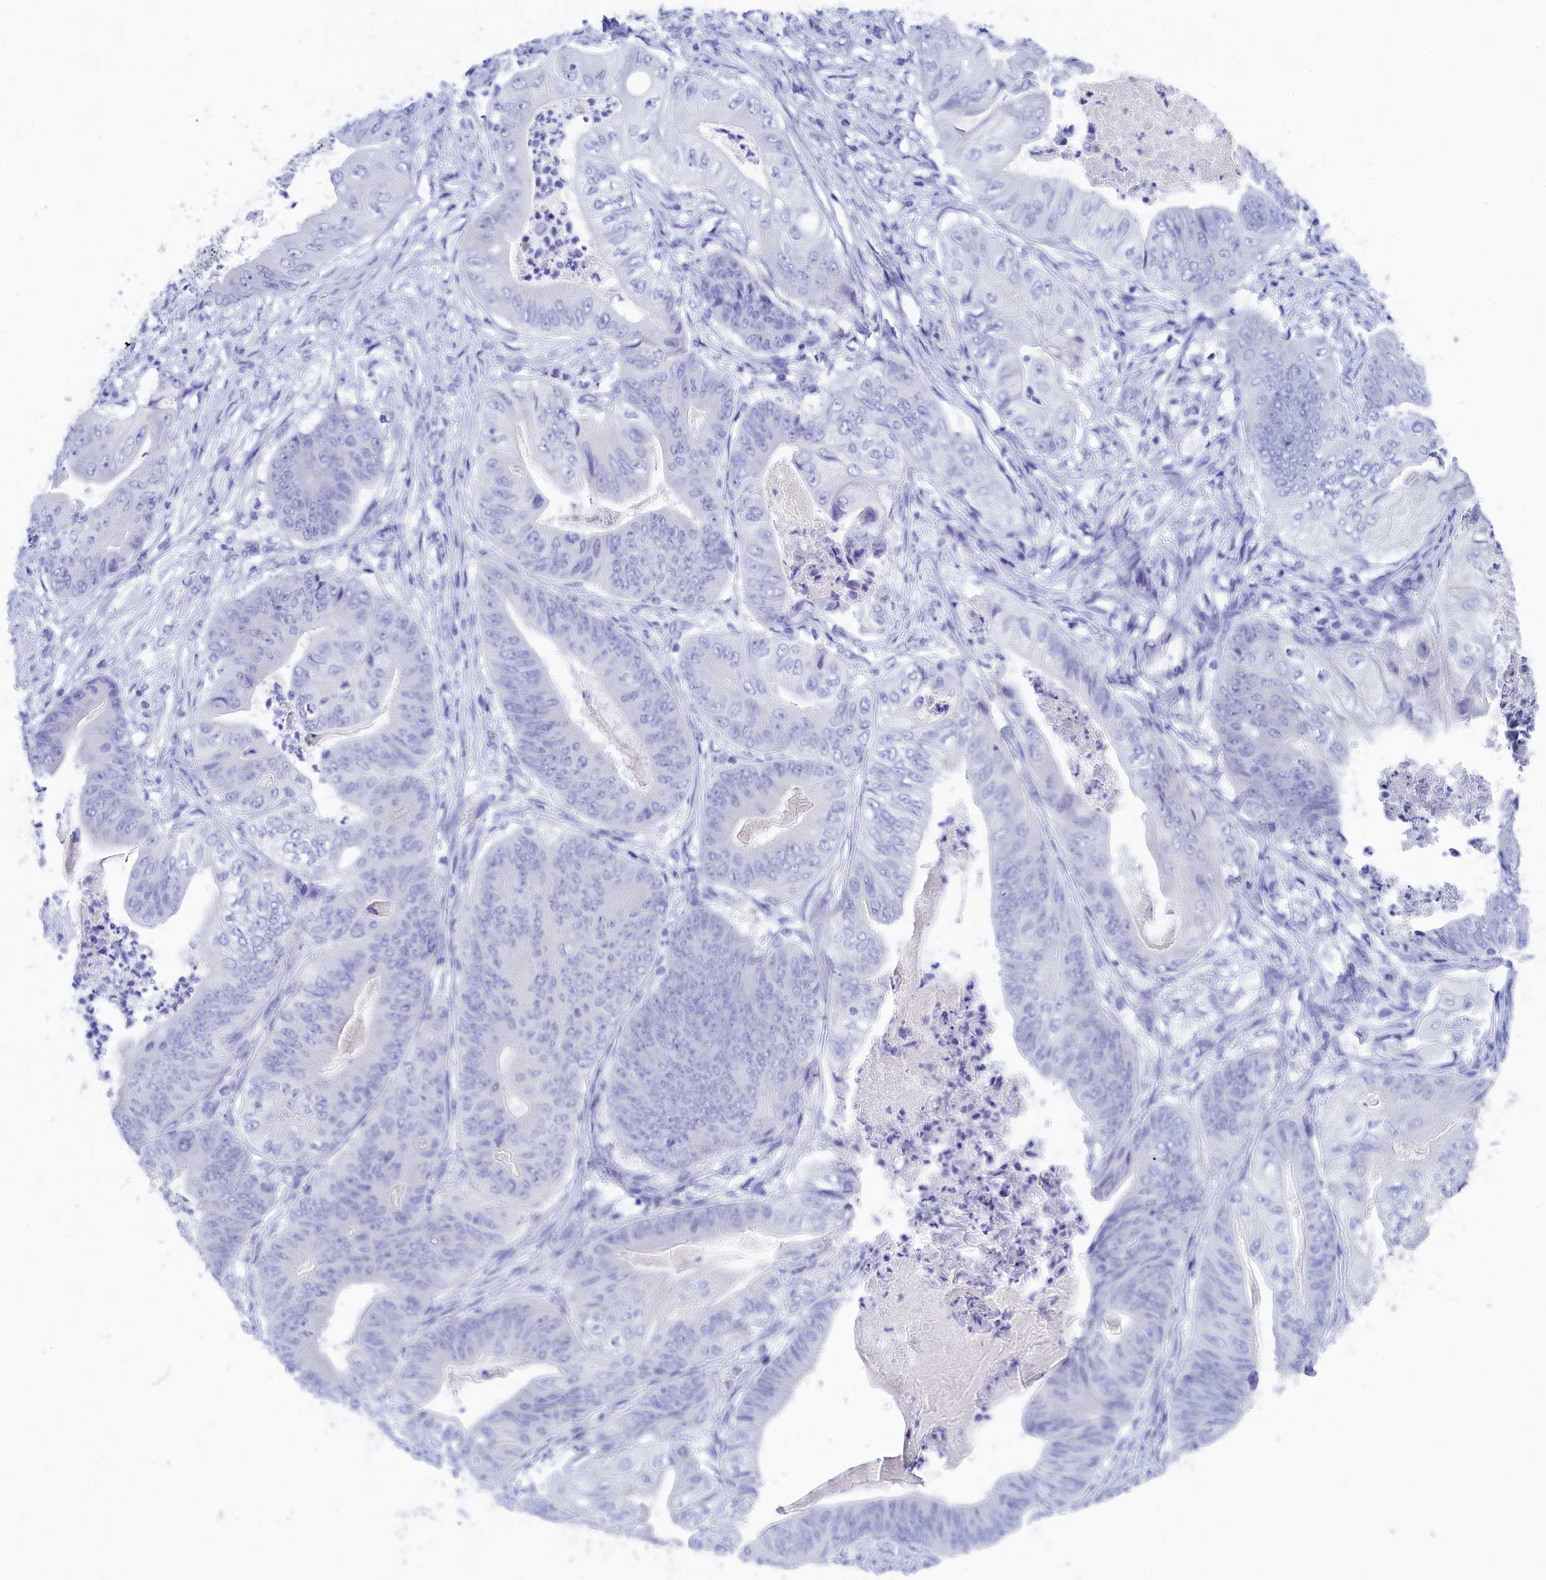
{"staining": {"intensity": "negative", "quantity": "none", "location": "none"}, "tissue": "stomach cancer", "cell_type": "Tumor cells", "image_type": "cancer", "snomed": [{"axis": "morphology", "description": "Adenocarcinoma, NOS"}, {"axis": "topography", "description": "Stomach"}], "caption": "Immunohistochemical staining of human stomach cancer demonstrates no significant expression in tumor cells. (Stains: DAB (3,3'-diaminobenzidine) immunohistochemistry with hematoxylin counter stain, Microscopy: brightfield microscopy at high magnification).", "gene": "TRIM10", "patient": {"sex": "male", "age": 62}}